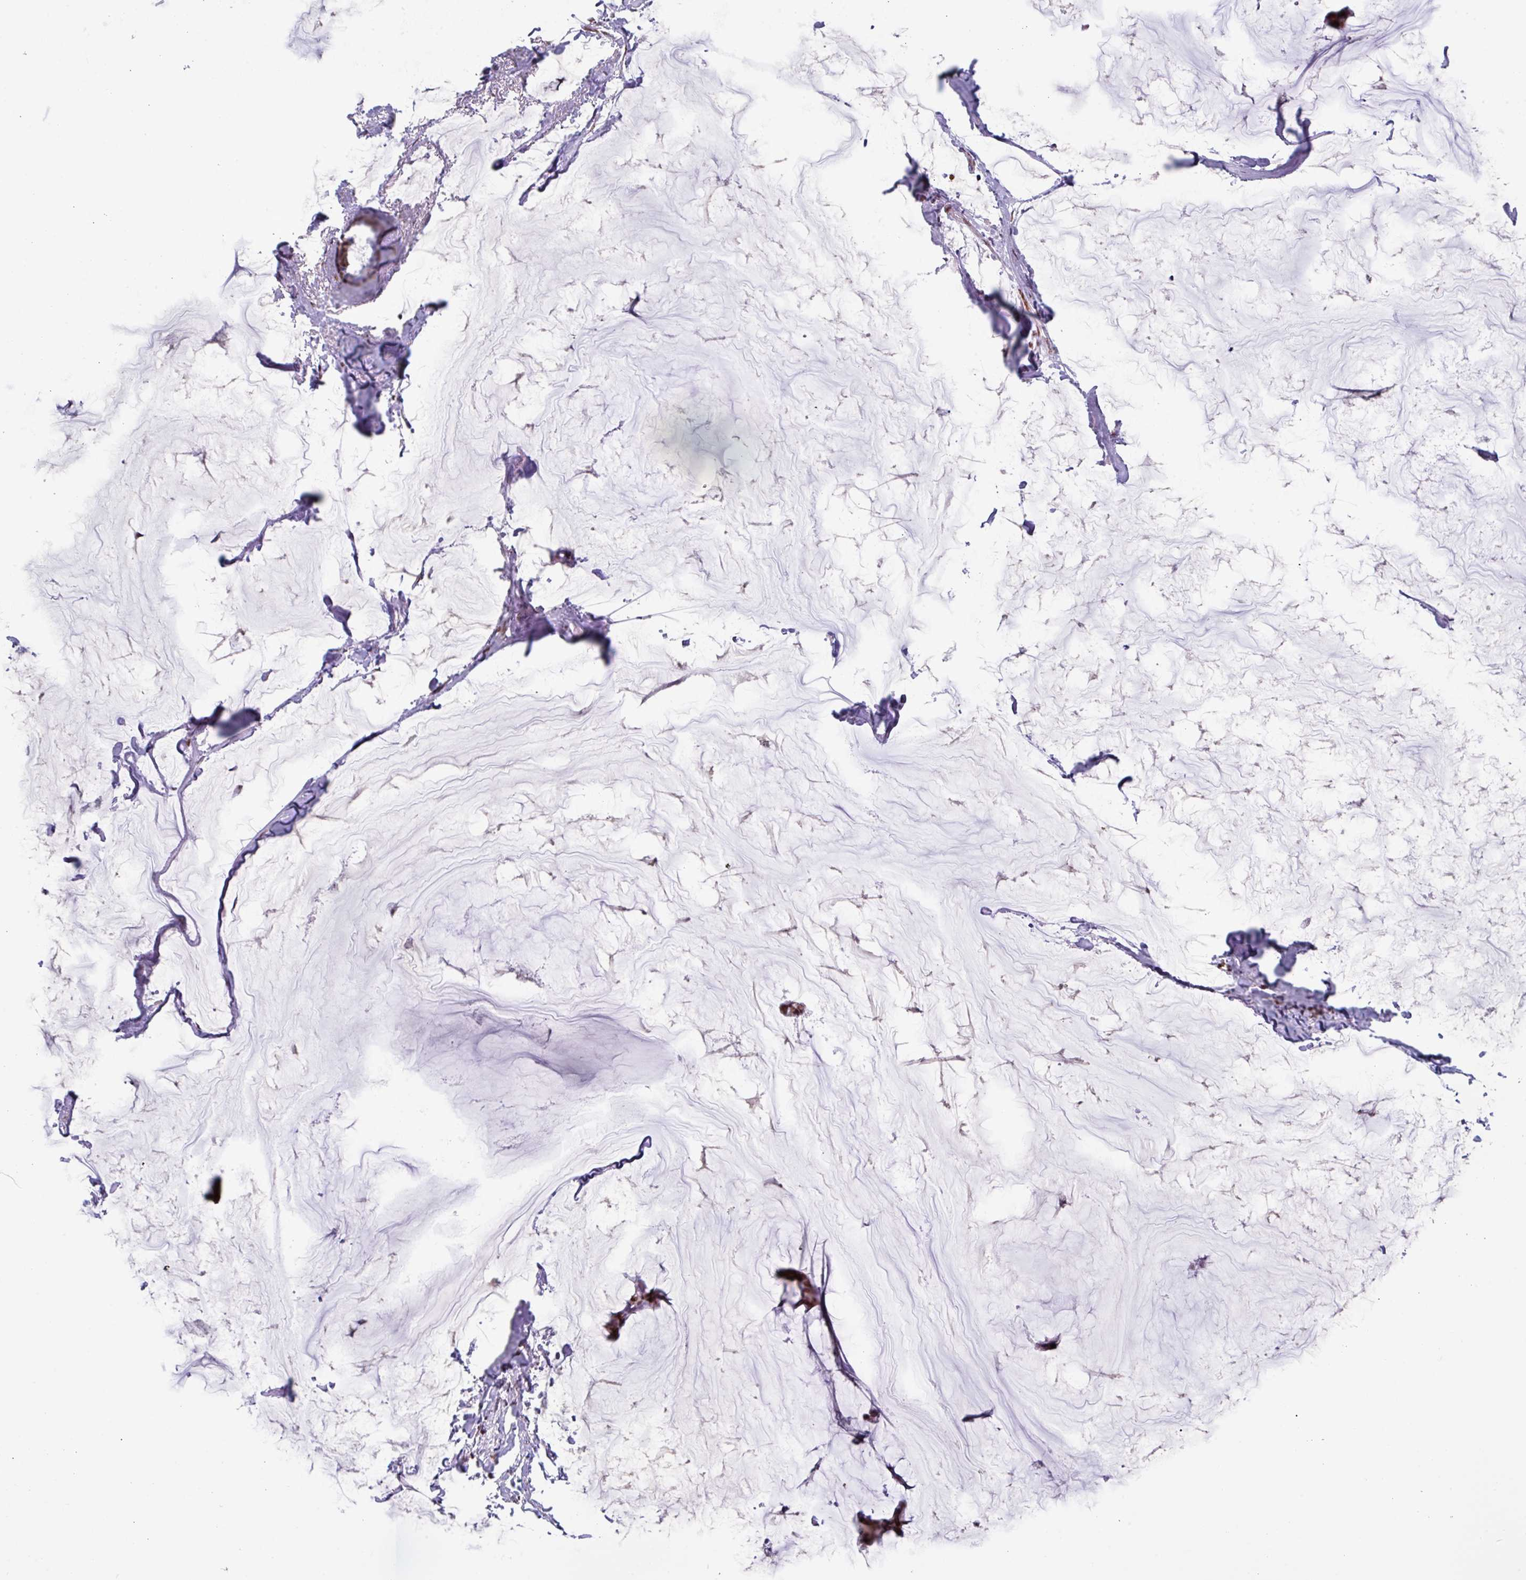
{"staining": {"intensity": "moderate", "quantity": ">75%", "location": "nuclear"}, "tissue": "breast cancer", "cell_type": "Tumor cells", "image_type": "cancer", "snomed": [{"axis": "morphology", "description": "Duct carcinoma"}, {"axis": "topography", "description": "Breast"}], "caption": "IHC of human breast infiltrating ductal carcinoma shows medium levels of moderate nuclear expression in approximately >75% of tumor cells.", "gene": "PUF60", "patient": {"sex": "female", "age": 93}}